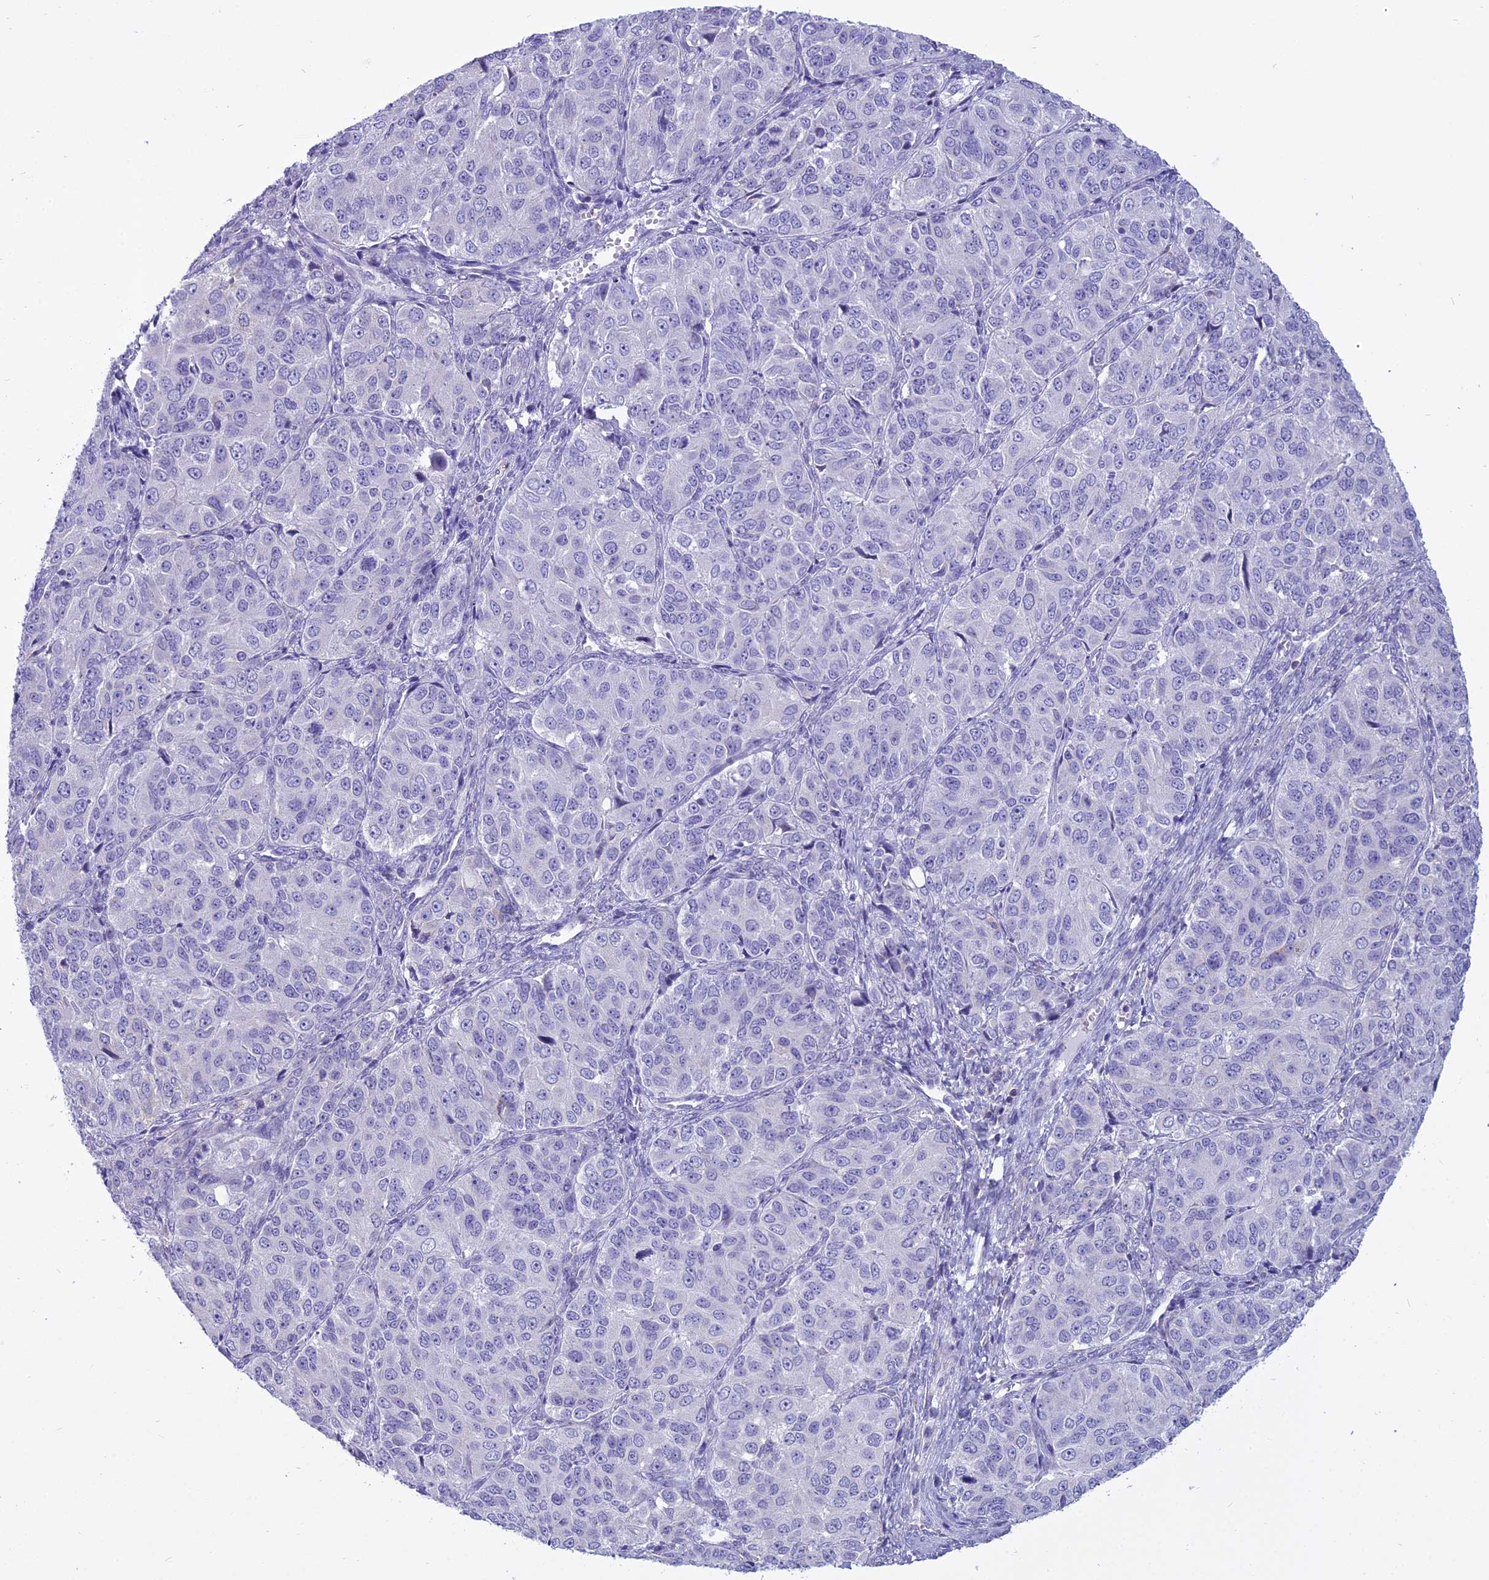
{"staining": {"intensity": "negative", "quantity": "none", "location": "none"}, "tissue": "ovarian cancer", "cell_type": "Tumor cells", "image_type": "cancer", "snomed": [{"axis": "morphology", "description": "Carcinoma, endometroid"}, {"axis": "topography", "description": "Ovary"}], "caption": "DAB (3,3'-diaminobenzidine) immunohistochemical staining of endometroid carcinoma (ovarian) displays no significant staining in tumor cells.", "gene": "CD5", "patient": {"sex": "female", "age": 51}}